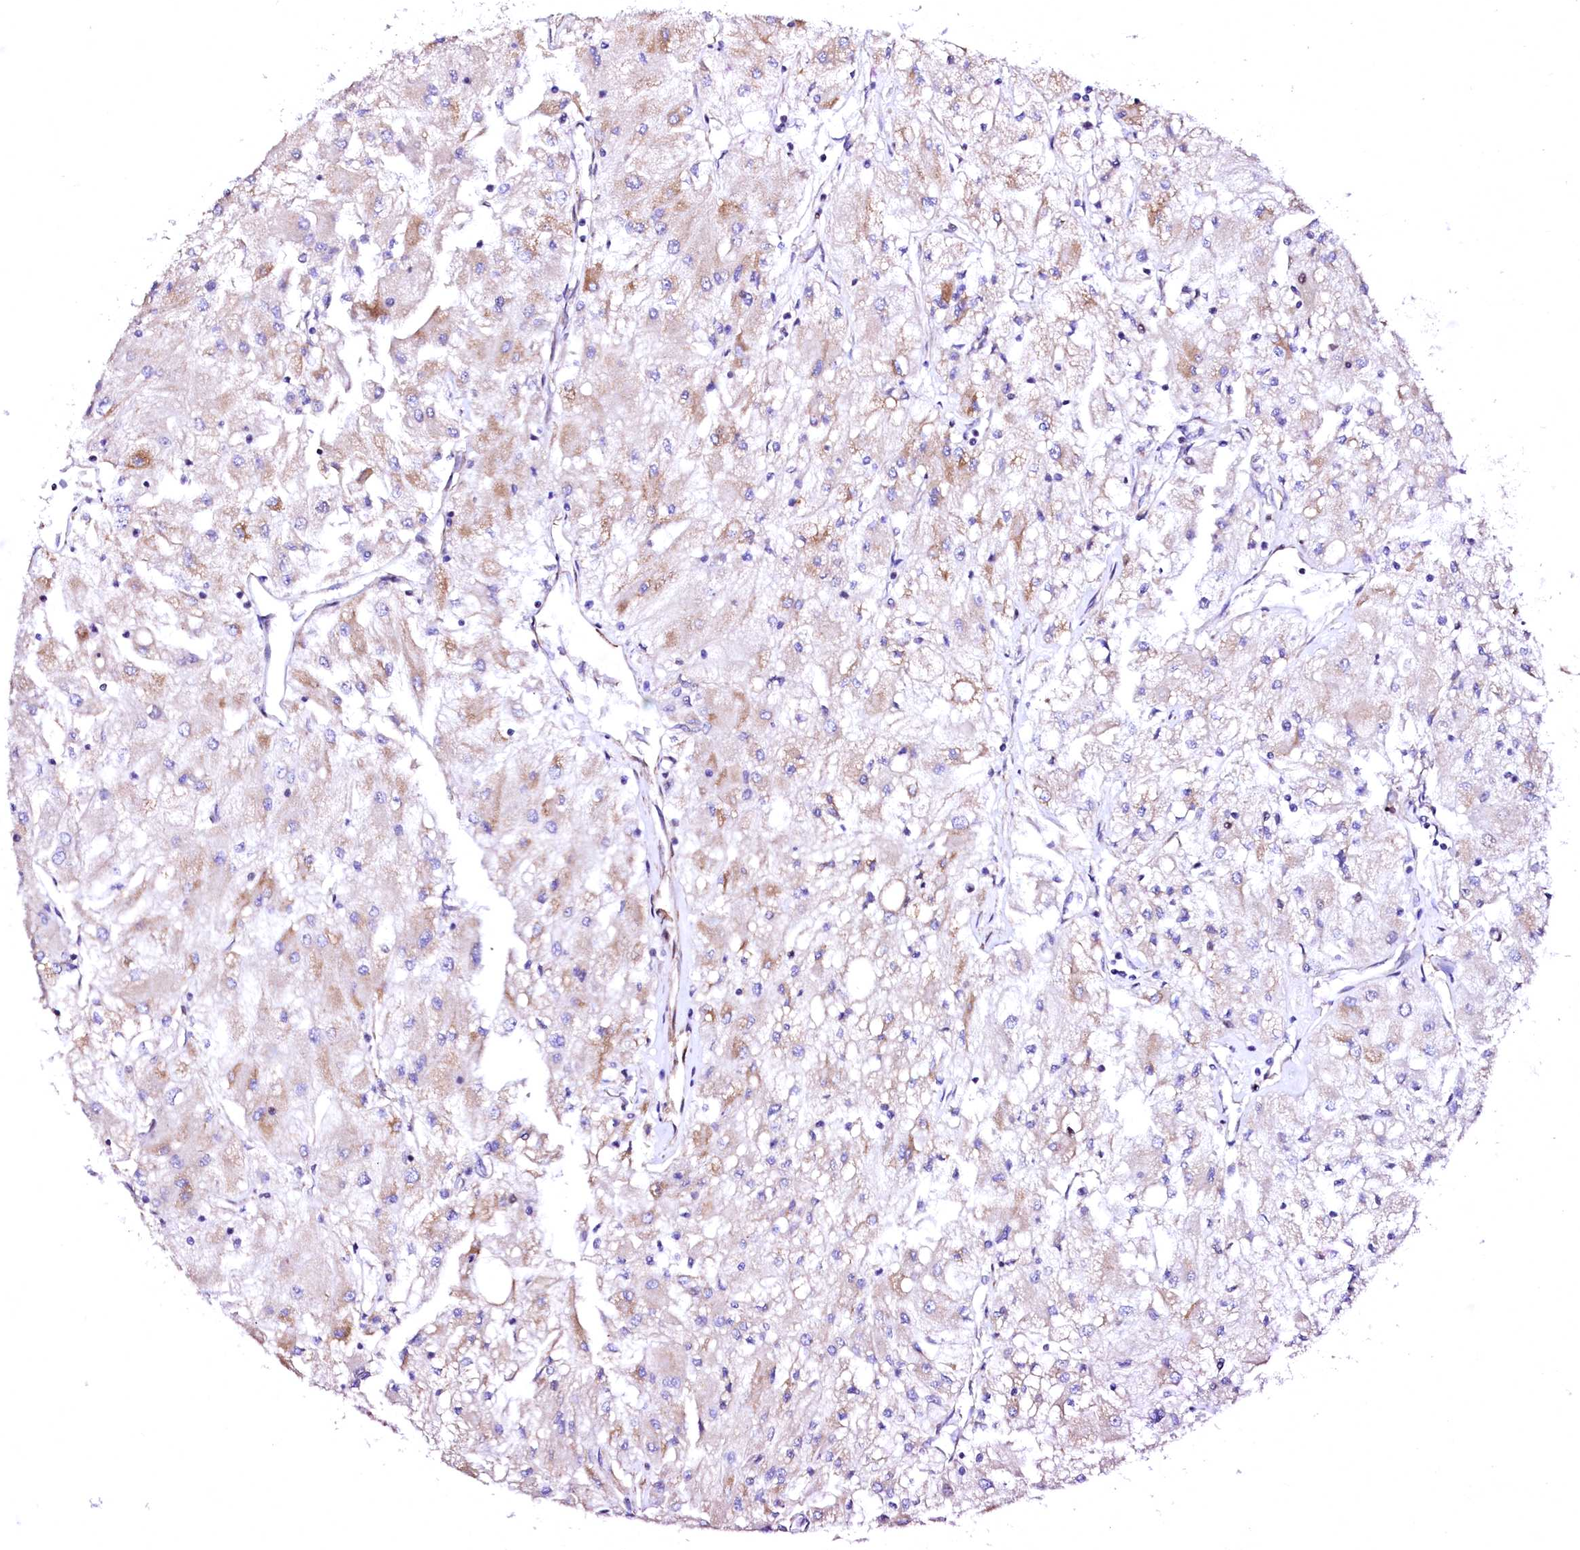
{"staining": {"intensity": "weak", "quantity": "25%-75%", "location": "cytoplasmic/membranous"}, "tissue": "renal cancer", "cell_type": "Tumor cells", "image_type": "cancer", "snomed": [{"axis": "morphology", "description": "Adenocarcinoma, NOS"}, {"axis": "topography", "description": "Kidney"}], "caption": "Immunohistochemical staining of human renal adenocarcinoma demonstrates low levels of weak cytoplasmic/membranous protein expression in approximately 25%-75% of tumor cells.", "gene": "GPR176", "patient": {"sex": "male", "age": 80}}